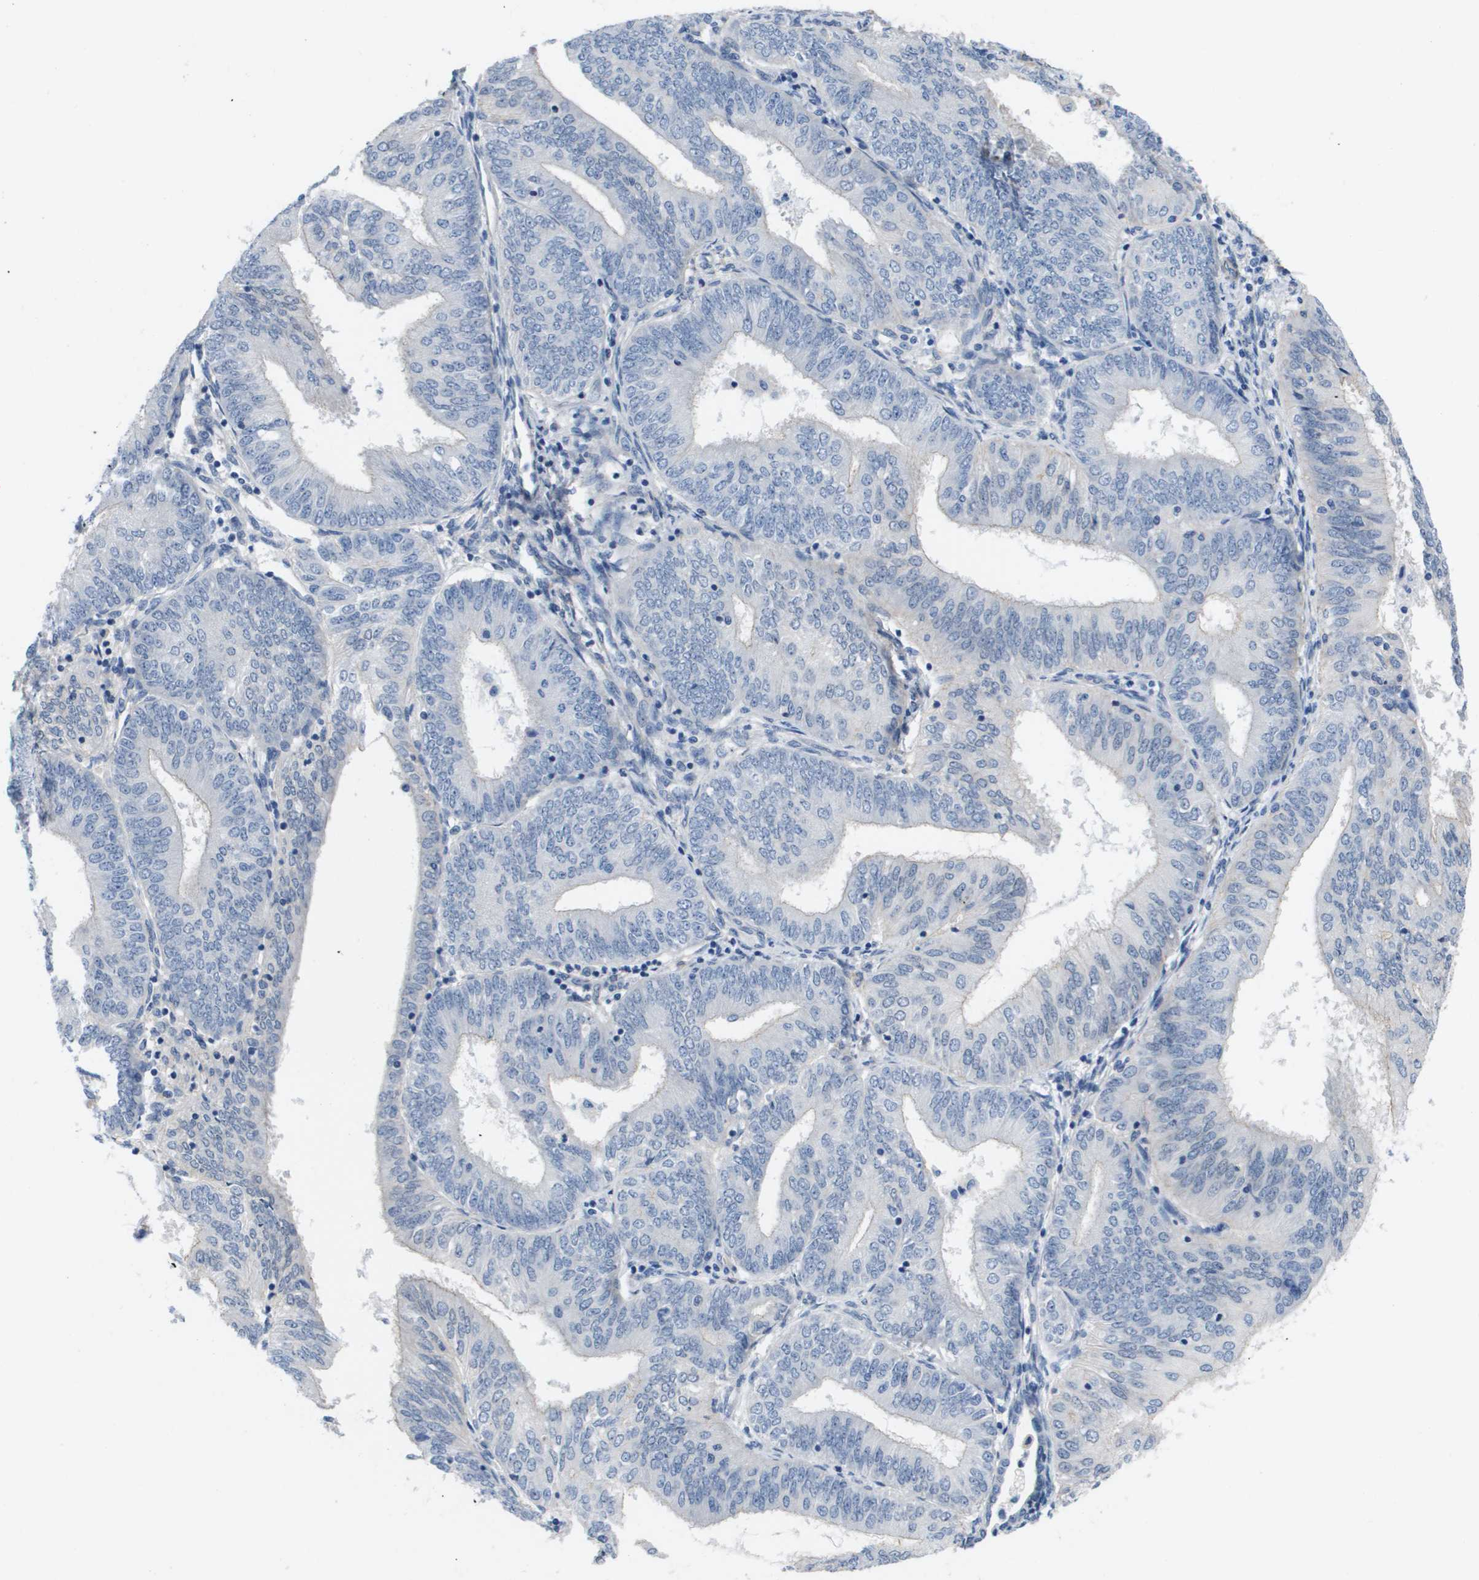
{"staining": {"intensity": "negative", "quantity": "none", "location": "none"}, "tissue": "endometrial cancer", "cell_type": "Tumor cells", "image_type": "cancer", "snomed": [{"axis": "morphology", "description": "Adenocarcinoma, NOS"}, {"axis": "topography", "description": "Endometrium"}], "caption": "Immunohistochemical staining of human endometrial adenocarcinoma displays no significant expression in tumor cells.", "gene": "LPP", "patient": {"sex": "female", "age": 58}}